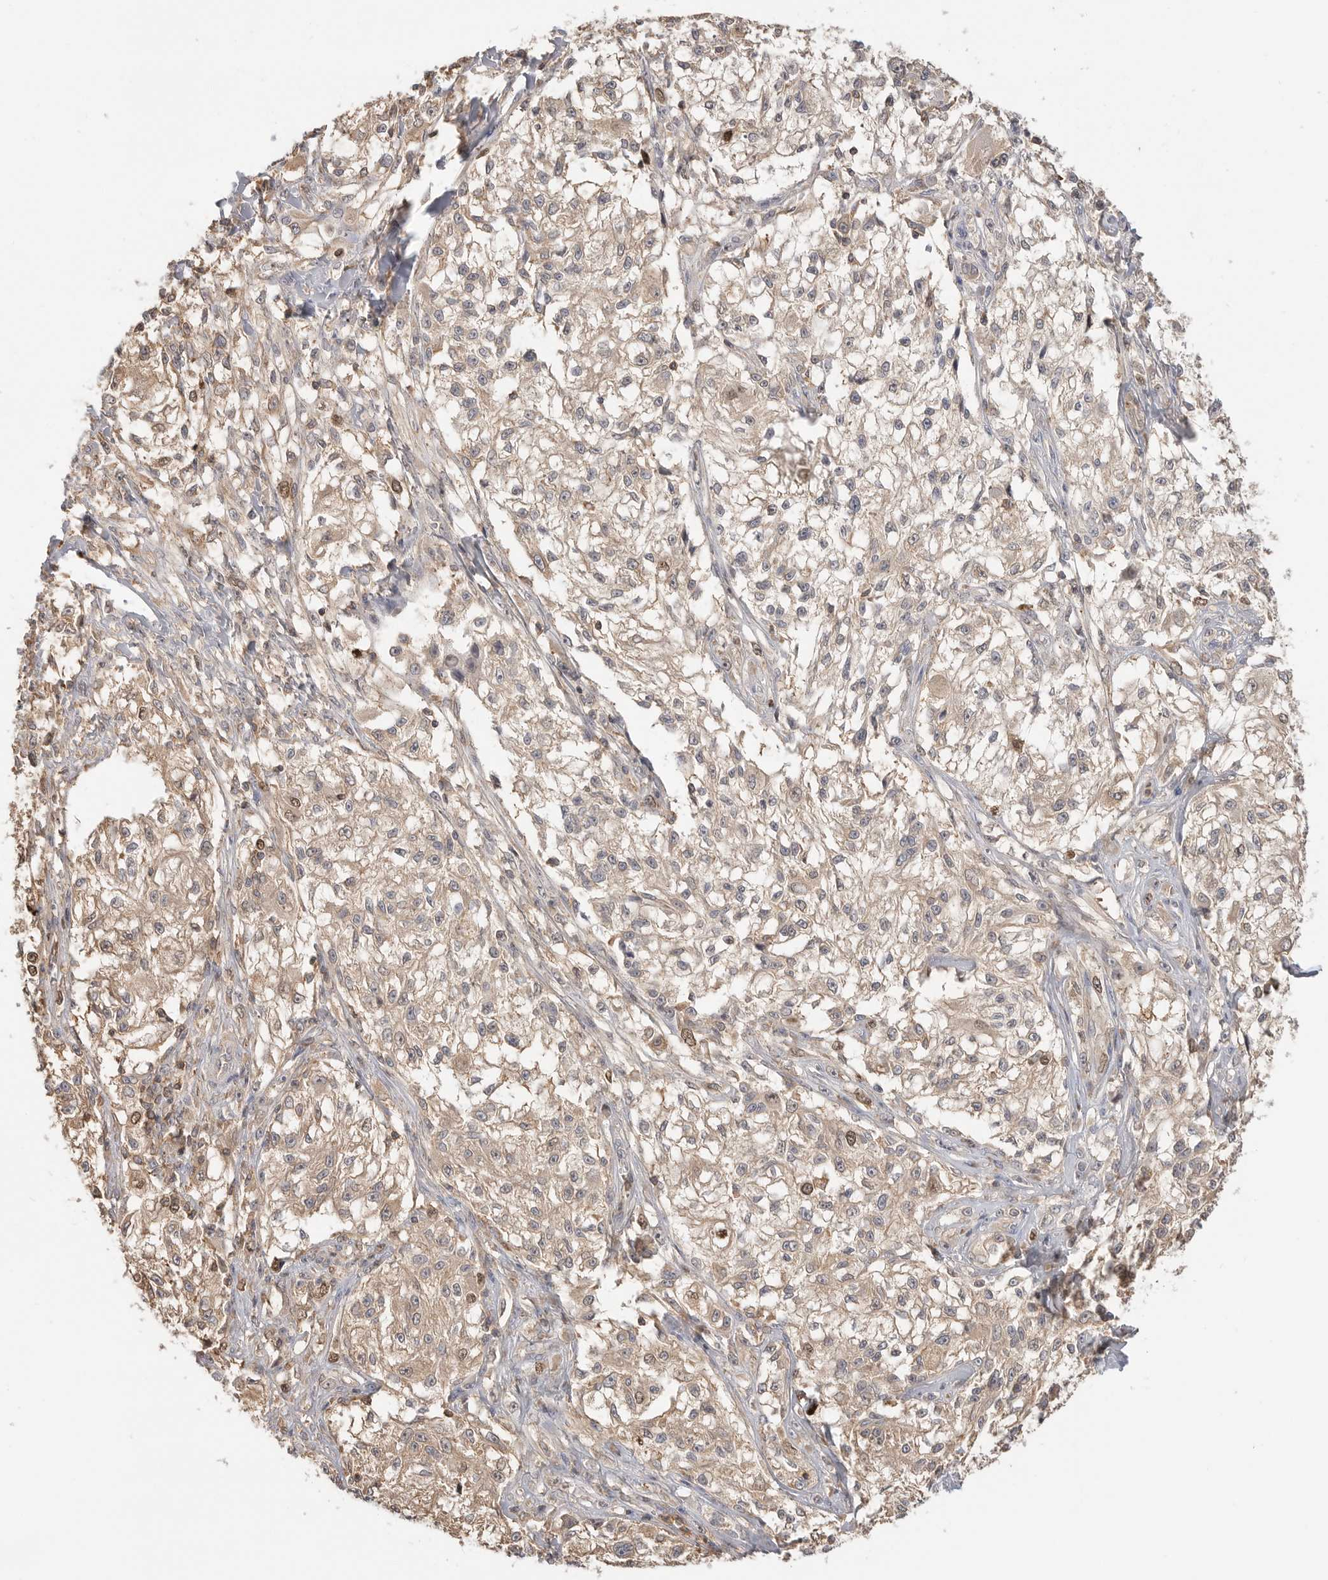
{"staining": {"intensity": "moderate", "quantity": "<25%", "location": "cytoplasmic/membranous,nuclear"}, "tissue": "melanoma", "cell_type": "Tumor cells", "image_type": "cancer", "snomed": [{"axis": "morphology", "description": "Malignant melanoma, NOS"}, {"axis": "topography", "description": "Skin of head"}], "caption": "Immunohistochemistry (IHC) of melanoma demonstrates low levels of moderate cytoplasmic/membranous and nuclear staining in about <25% of tumor cells.", "gene": "TOP2A", "patient": {"sex": "male", "age": 83}}